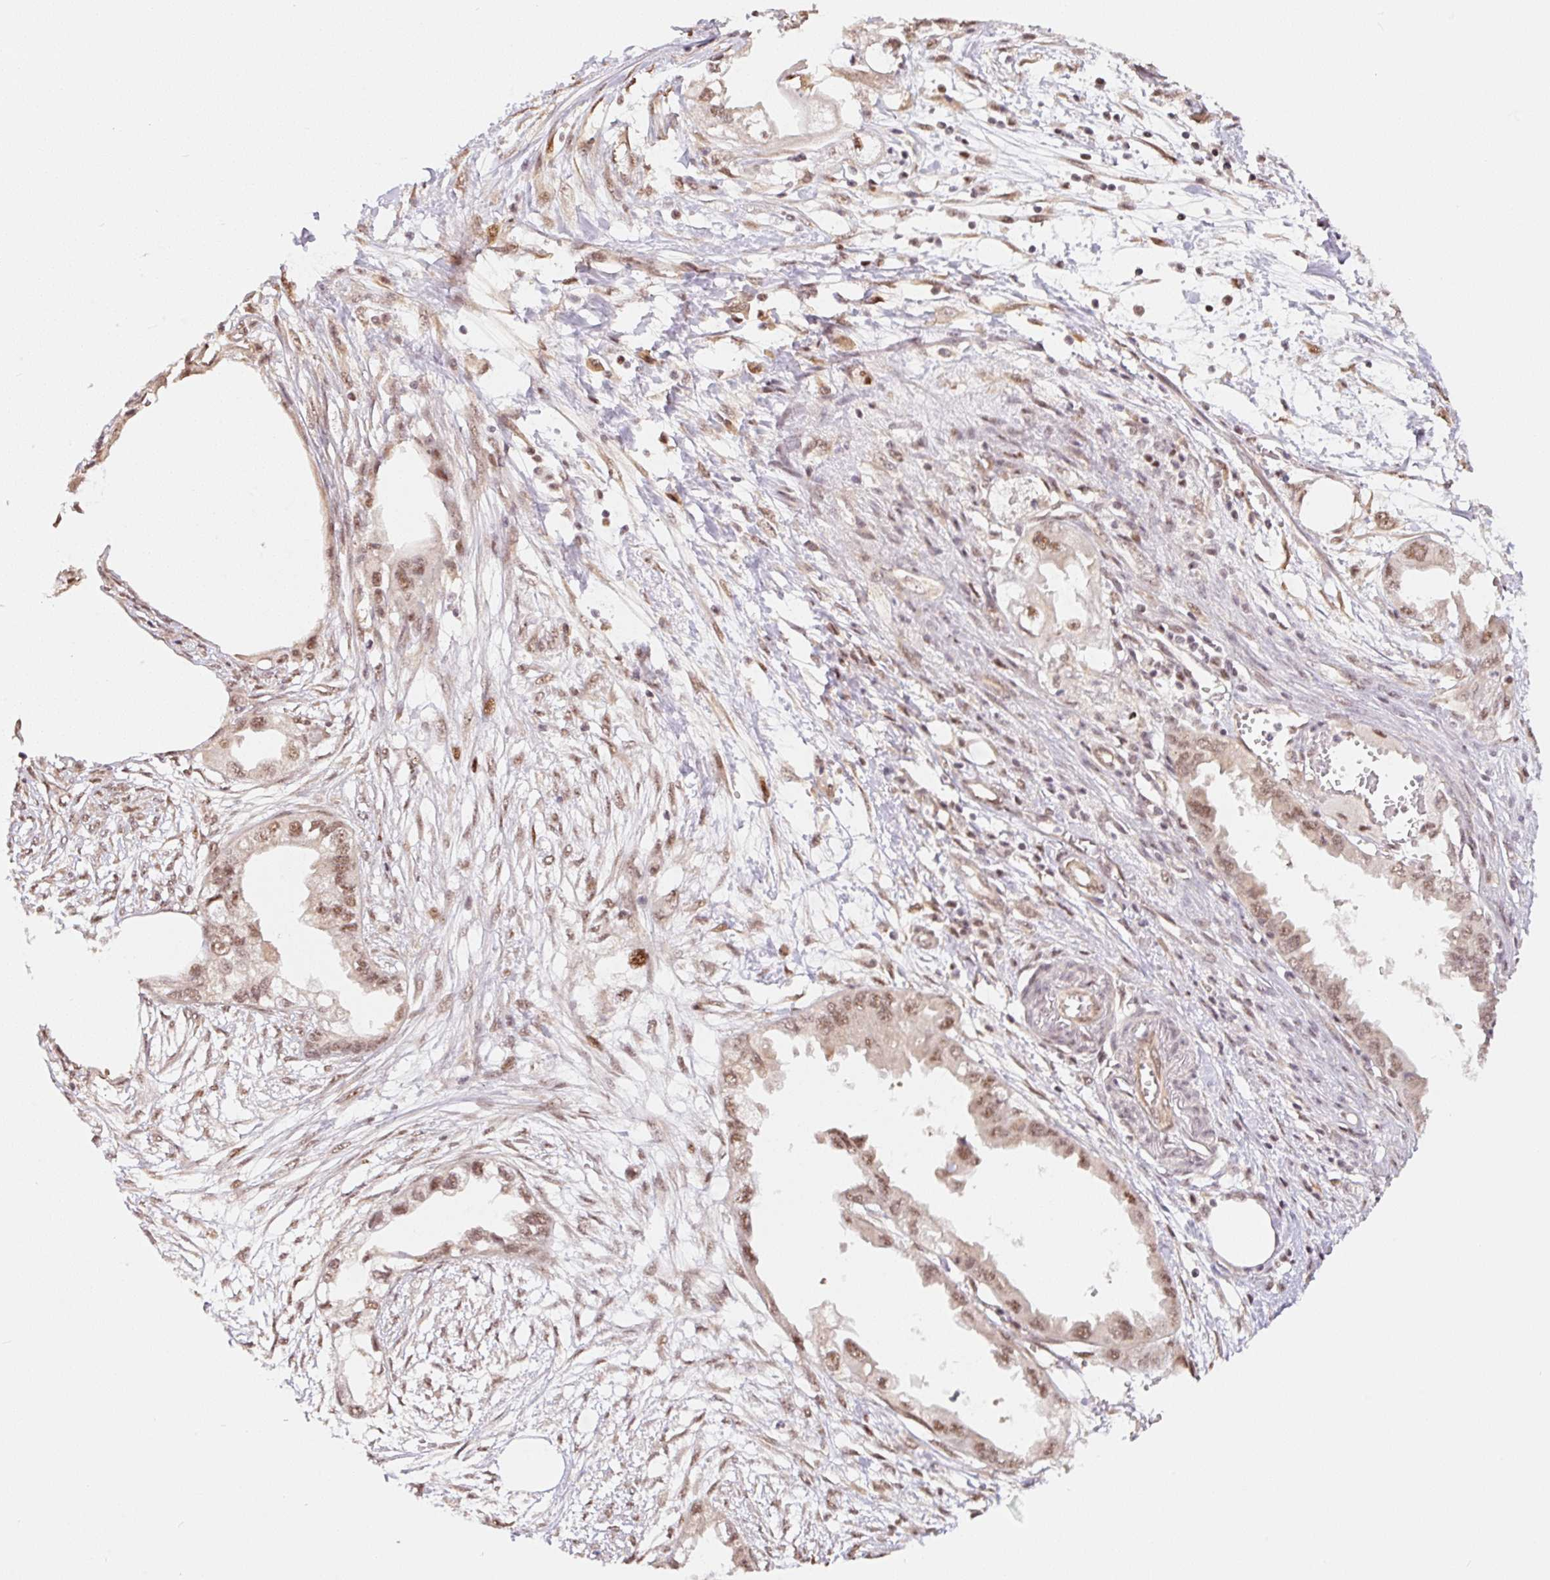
{"staining": {"intensity": "moderate", "quantity": ">75%", "location": "nuclear"}, "tissue": "endometrial cancer", "cell_type": "Tumor cells", "image_type": "cancer", "snomed": [{"axis": "morphology", "description": "Adenocarcinoma, NOS"}, {"axis": "morphology", "description": "Adenocarcinoma, metastatic, NOS"}, {"axis": "topography", "description": "Adipose tissue"}, {"axis": "topography", "description": "Endometrium"}], "caption": "A photomicrograph showing moderate nuclear positivity in about >75% of tumor cells in endometrial cancer (adenocarcinoma), as visualized by brown immunohistochemical staining.", "gene": "INTS8", "patient": {"sex": "female", "age": 67}}